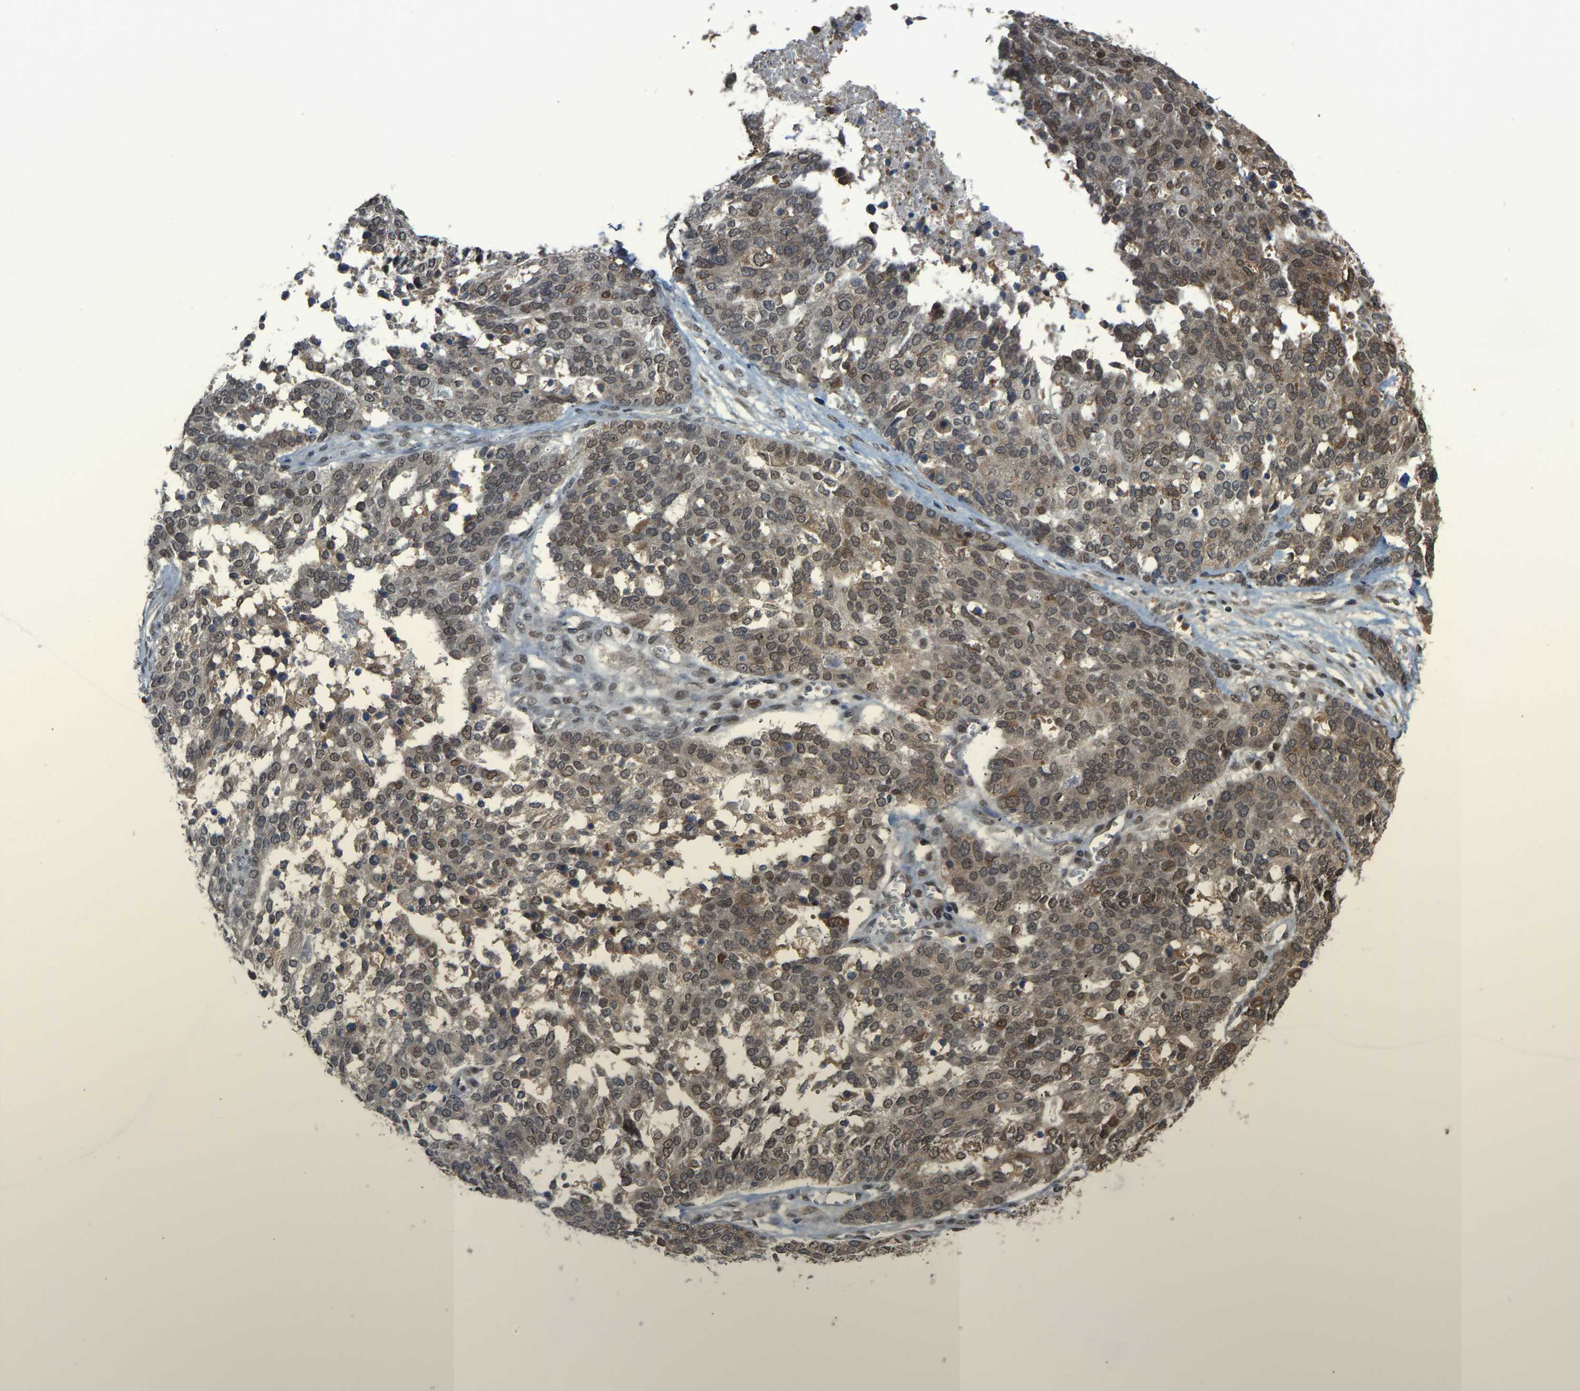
{"staining": {"intensity": "moderate", "quantity": "25%-75%", "location": "nuclear"}, "tissue": "ovarian cancer", "cell_type": "Tumor cells", "image_type": "cancer", "snomed": [{"axis": "morphology", "description": "Cystadenocarcinoma, serous, NOS"}, {"axis": "topography", "description": "Ovary"}], "caption": "Serous cystadenocarcinoma (ovarian) stained for a protein (brown) demonstrates moderate nuclear positive positivity in approximately 25%-75% of tumor cells.", "gene": "KPNA6", "patient": {"sex": "female", "age": 44}}